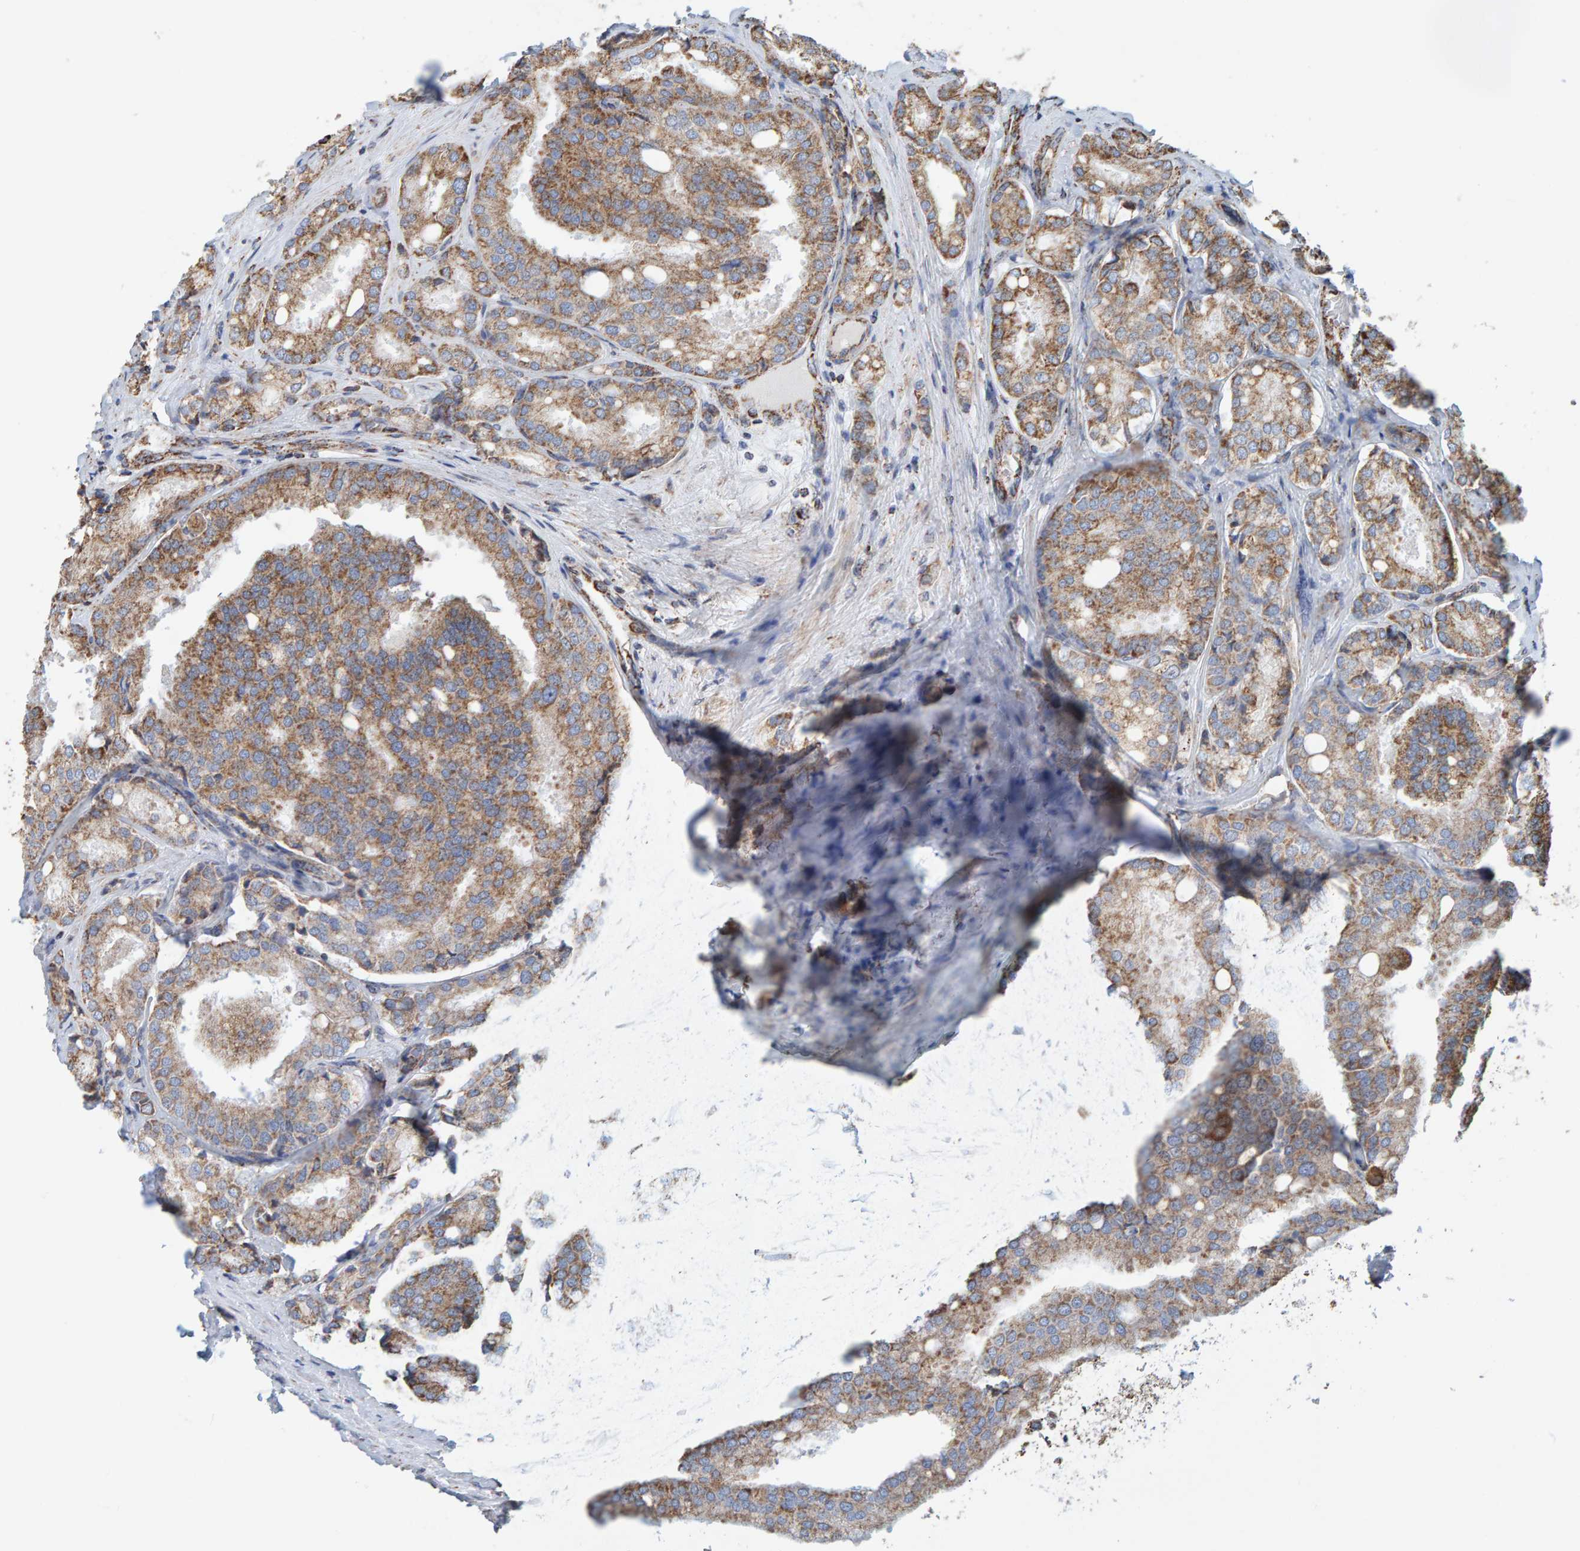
{"staining": {"intensity": "moderate", "quantity": "25%-75%", "location": "cytoplasmic/membranous"}, "tissue": "prostate cancer", "cell_type": "Tumor cells", "image_type": "cancer", "snomed": [{"axis": "morphology", "description": "Adenocarcinoma, High grade"}, {"axis": "topography", "description": "Prostate"}], "caption": "A high-resolution image shows IHC staining of prostate cancer (adenocarcinoma (high-grade)), which demonstrates moderate cytoplasmic/membranous staining in about 25%-75% of tumor cells.", "gene": "MRPL45", "patient": {"sex": "male", "age": 50}}